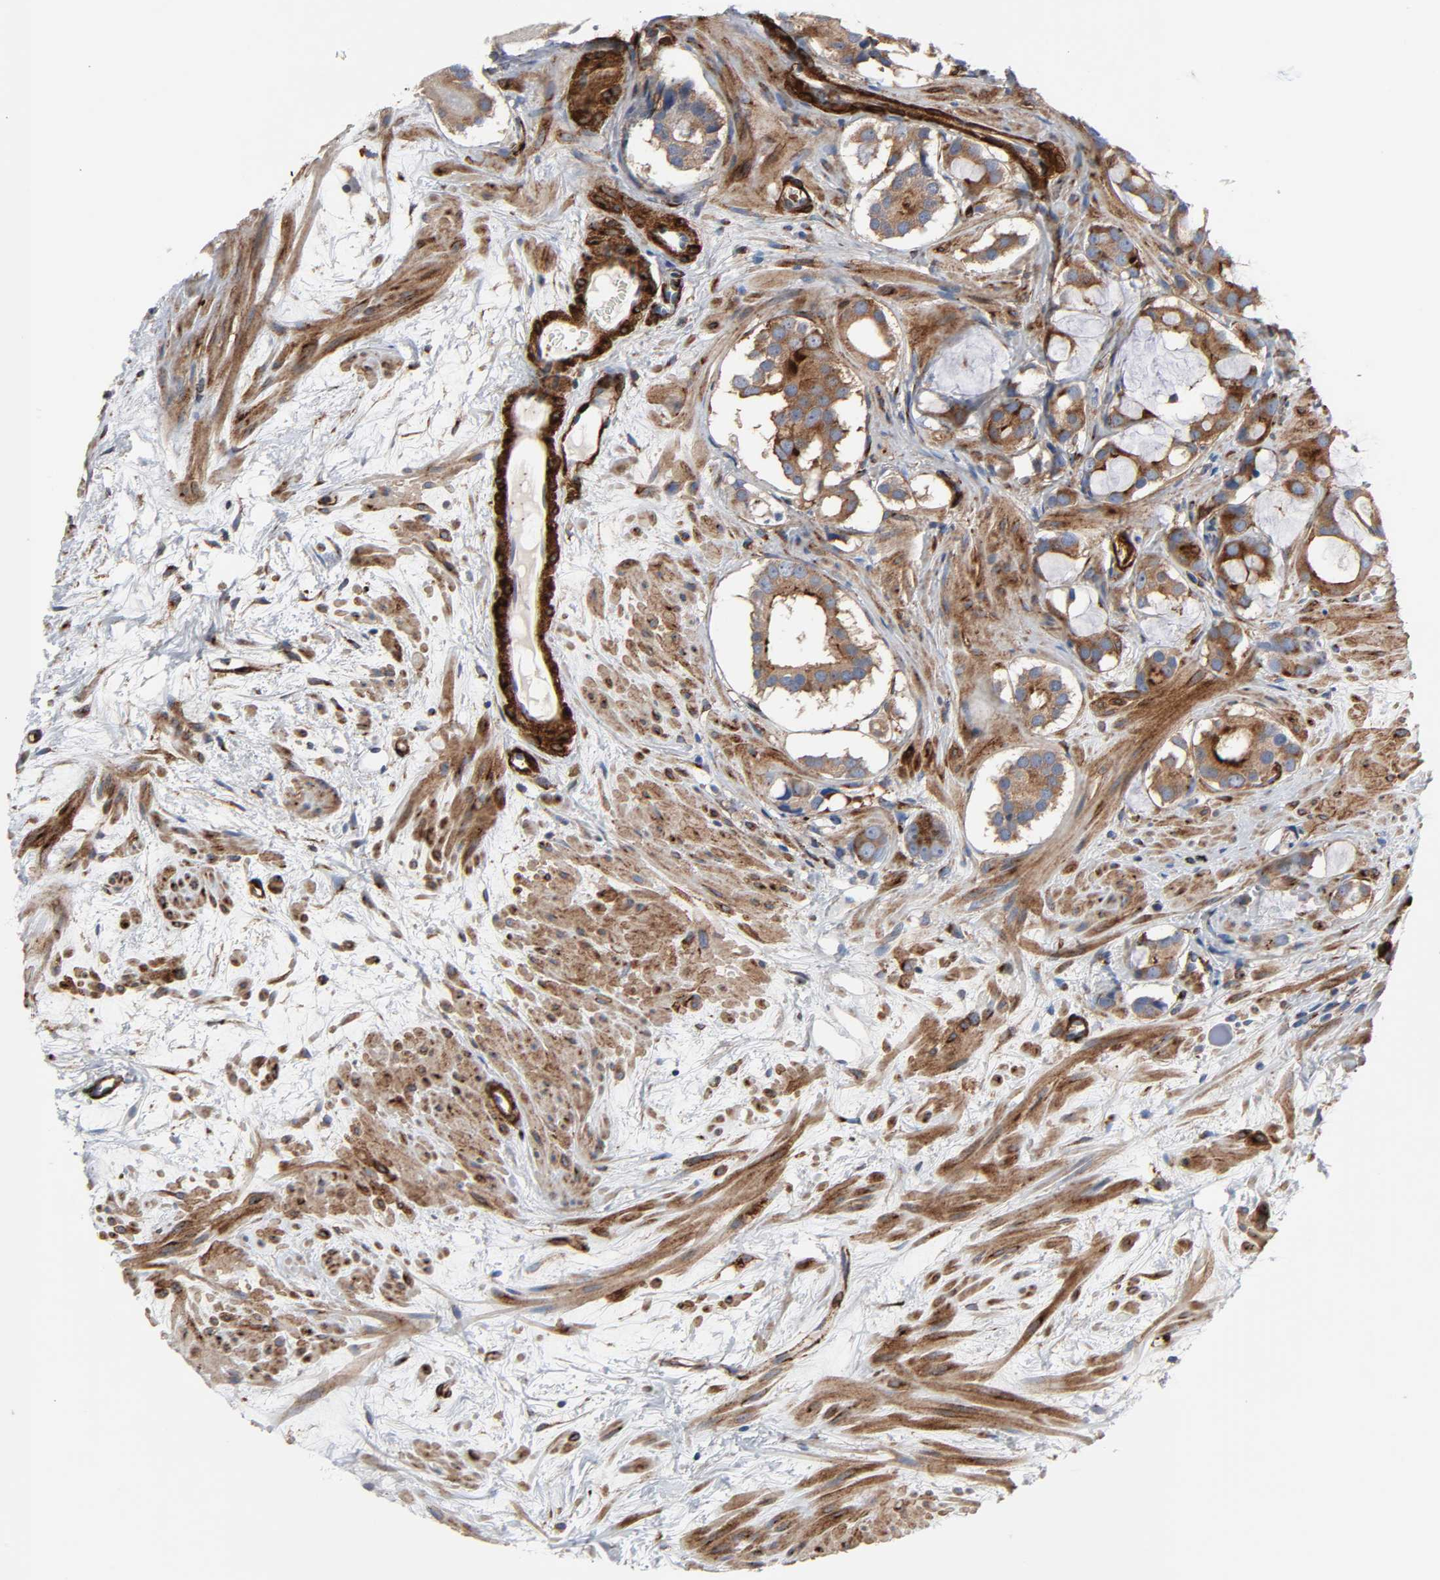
{"staining": {"intensity": "strong", "quantity": ">75%", "location": "cytoplasmic/membranous"}, "tissue": "prostate cancer", "cell_type": "Tumor cells", "image_type": "cancer", "snomed": [{"axis": "morphology", "description": "Adenocarcinoma, Low grade"}, {"axis": "topography", "description": "Prostate"}], "caption": "Adenocarcinoma (low-grade) (prostate) stained with a brown dye displays strong cytoplasmic/membranous positive expression in about >75% of tumor cells.", "gene": "ARHGAP1", "patient": {"sex": "male", "age": 57}}